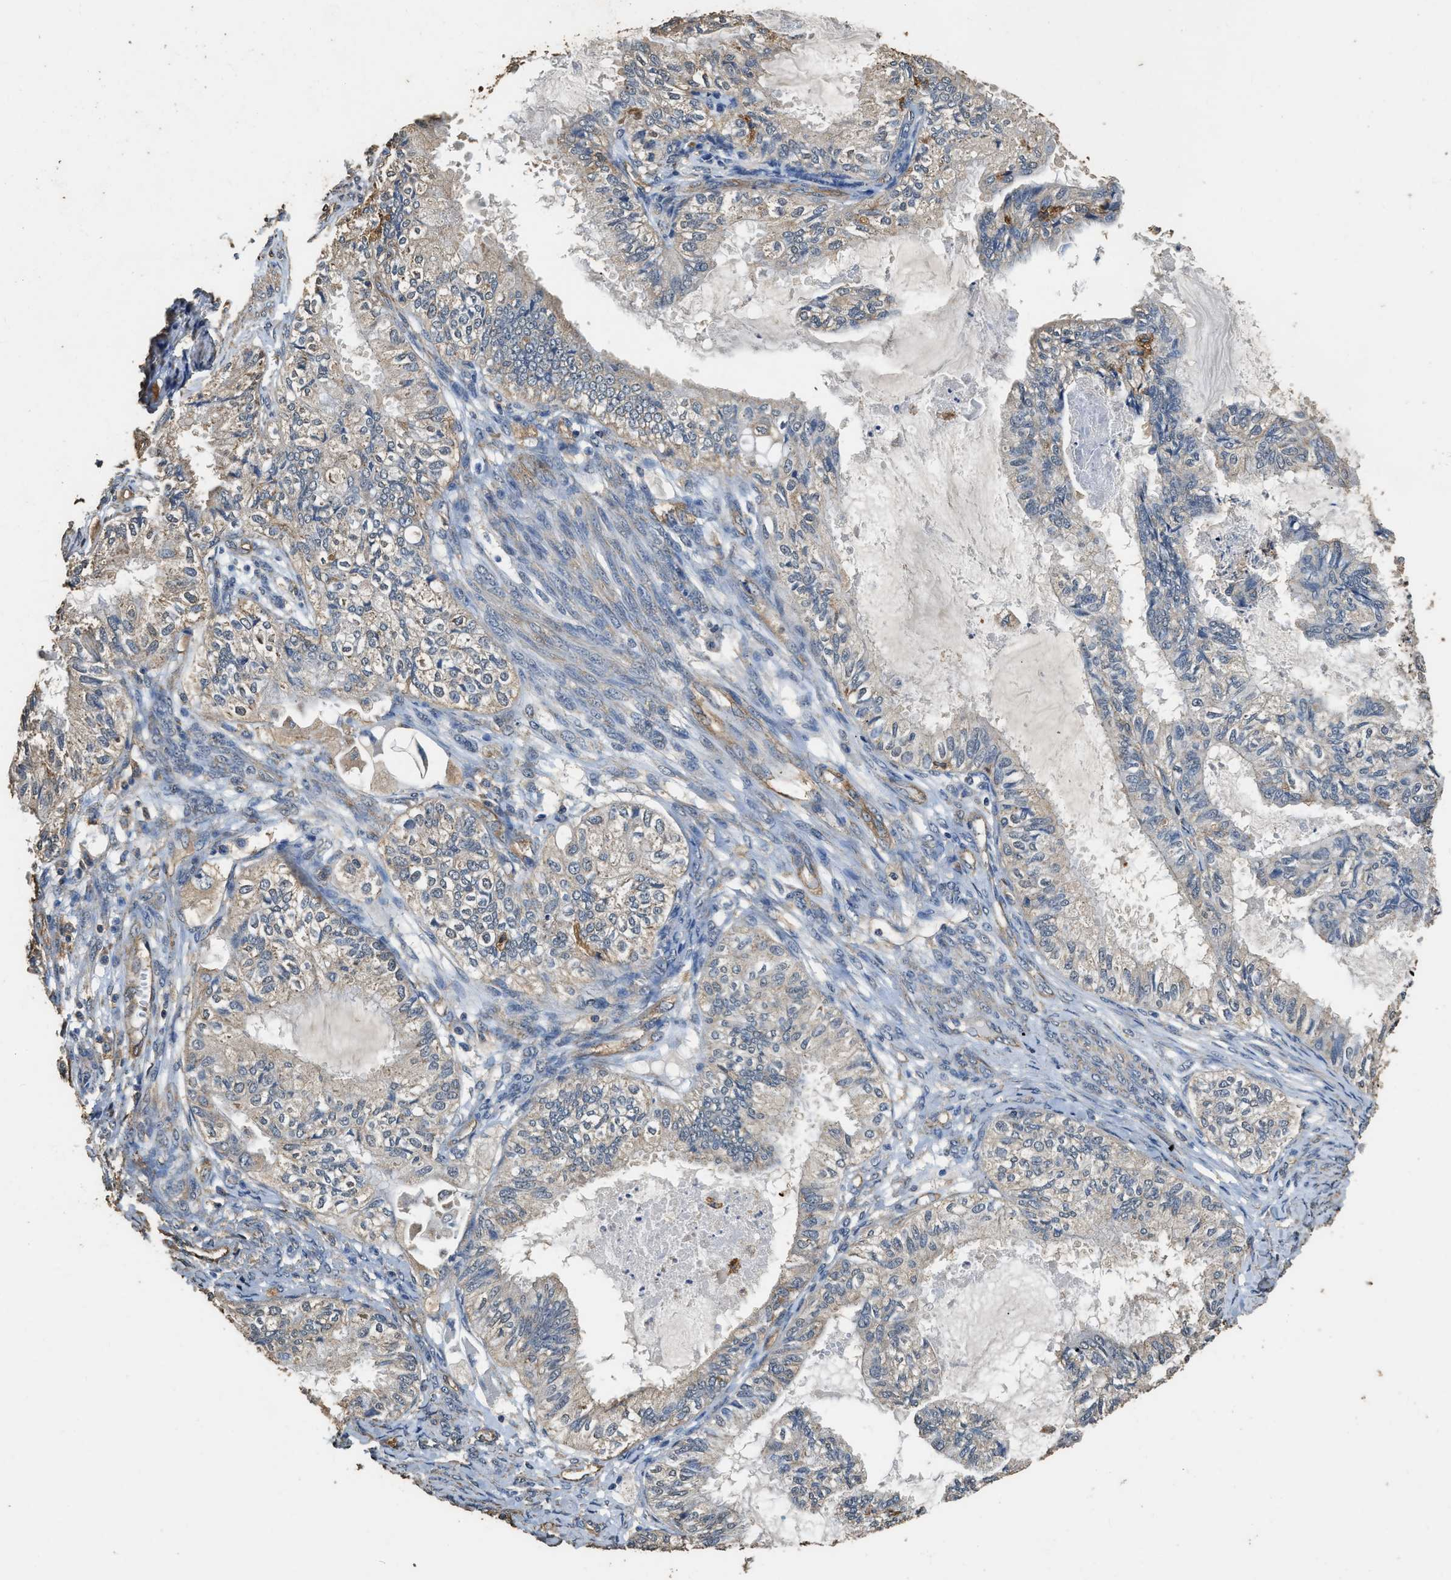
{"staining": {"intensity": "weak", "quantity": "<25%", "location": "cytoplasmic/membranous"}, "tissue": "cervical cancer", "cell_type": "Tumor cells", "image_type": "cancer", "snomed": [{"axis": "morphology", "description": "Normal tissue, NOS"}, {"axis": "morphology", "description": "Adenocarcinoma, NOS"}, {"axis": "topography", "description": "Cervix"}, {"axis": "topography", "description": "Endometrium"}], "caption": "Human cervical cancer (adenocarcinoma) stained for a protein using immunohistochemistry (IHC) demonstrates no expression in tumor cells.", "gene": "MIB1", "patient": {"sex": "female", "age": 86}}